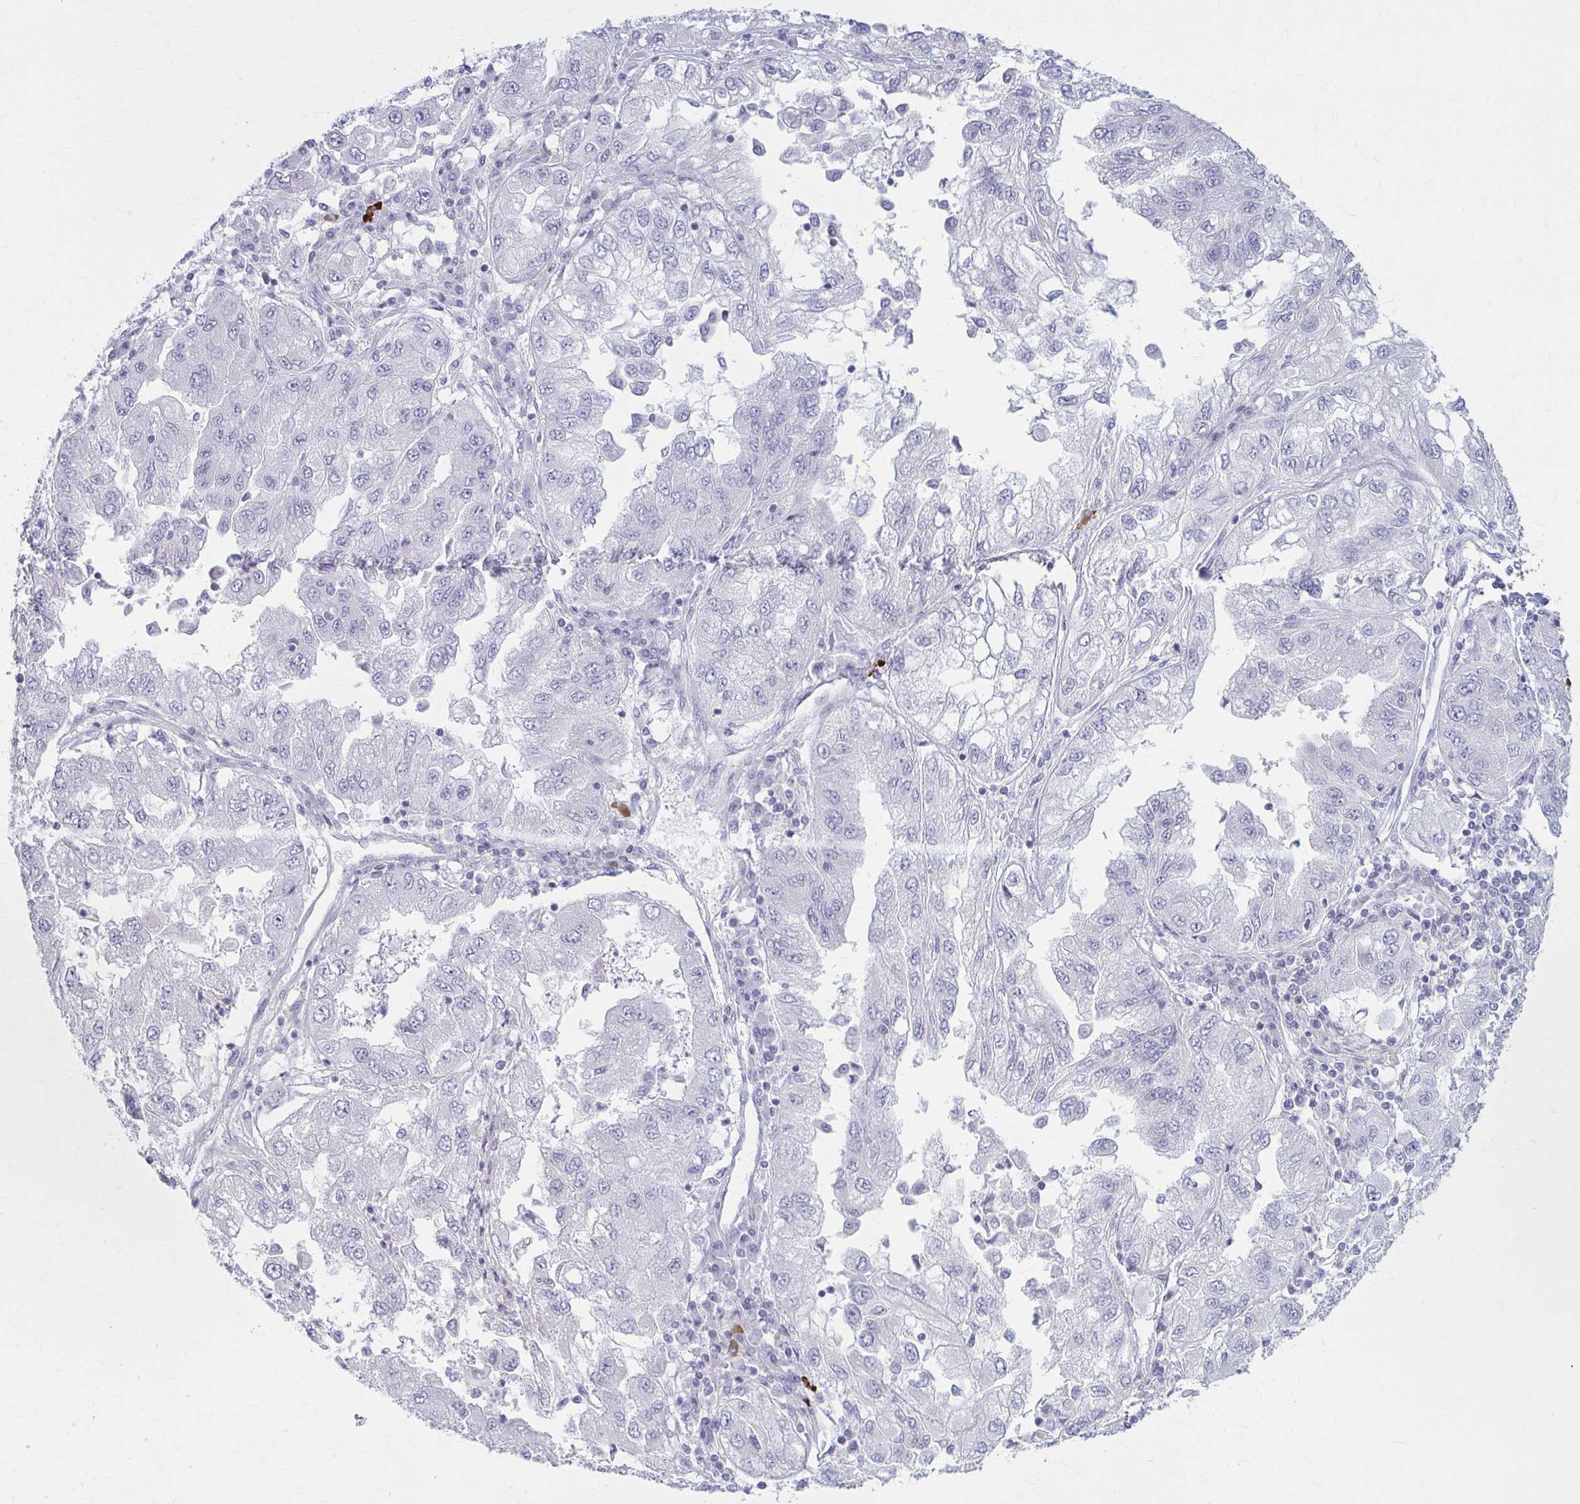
{"staining": {"intensity": "negative", "quantity": "none", "location": "none"}, "tissue": "lung cancer", "cell_type": "Tumor cells", "image_type": "cancer", "snomed": [{"axis": "morphology", "description": "Adenocarcinoma, NOS"}, {"axis": "morphology", "description": "Adenocarcinoma primary or metastatic"}, {"axis": "topography", "description": "Lung"}], "caption": "Lung cancer was stained to show a protein in brown. There is no significant positivity in tumor cells.", "gene": "LDLRAP1", "patient": {"sex": "male", "age": 74}}